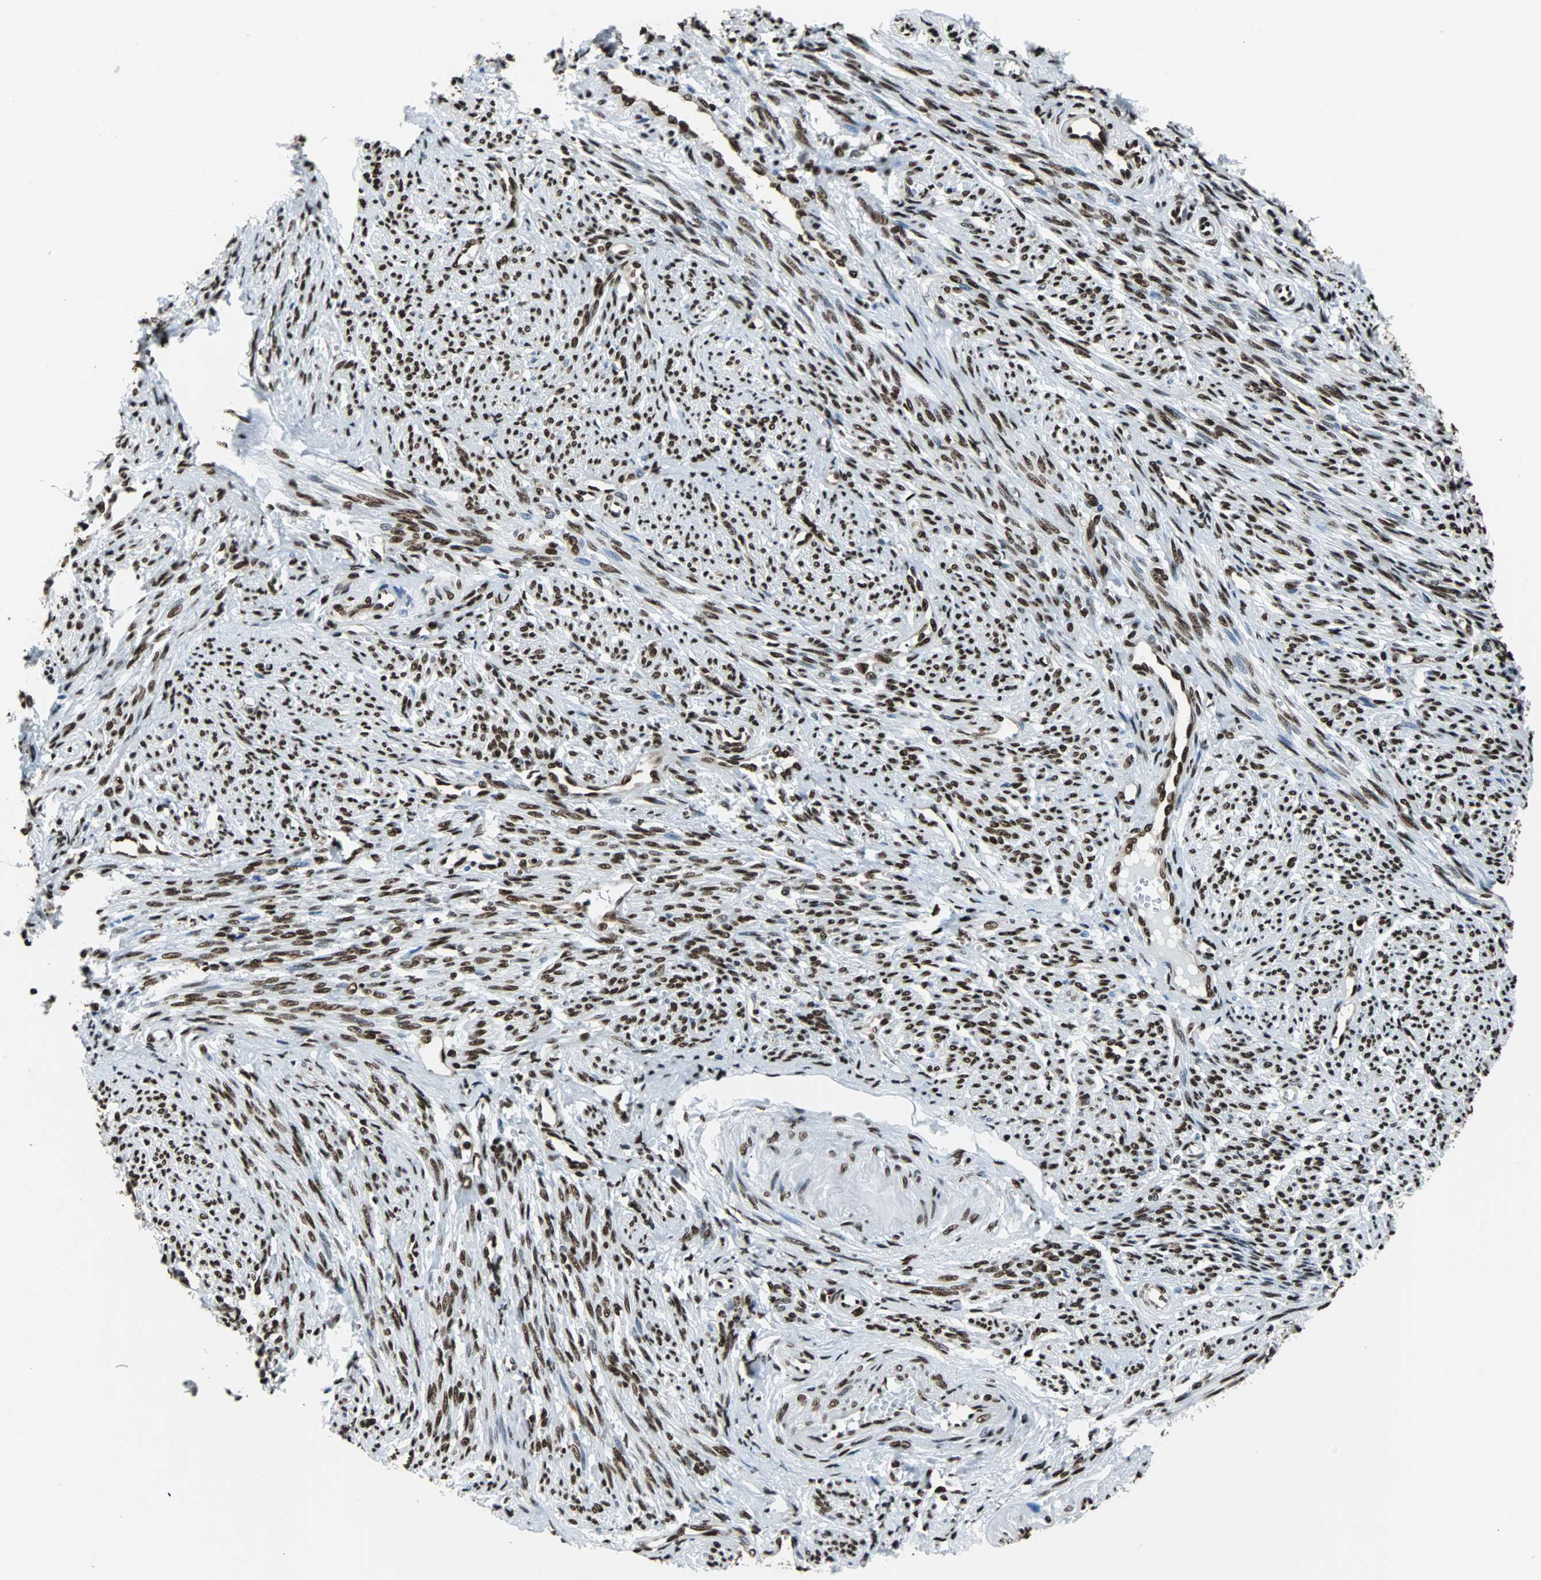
{"staining": {"intensity": "strong", "quantity": ">75%", "location": "nuclear"}, "tissue": "smooth muscle", "cell_type": "Smooth muscle cells", "image_type": "normal", "snomed": [{"axis": "morphology", "description": "Normal tissue, NOS"}, {"axis": "topography", "description": "Smooth muscle"}], "caption": "IHC of unremarkable human smooth muscle exhibits high levels of strong nuclear staining in approximately >75% of smooth muscle cells.", "gene": "FUBP1", "patient": {"sex": "female", "age": 65}}